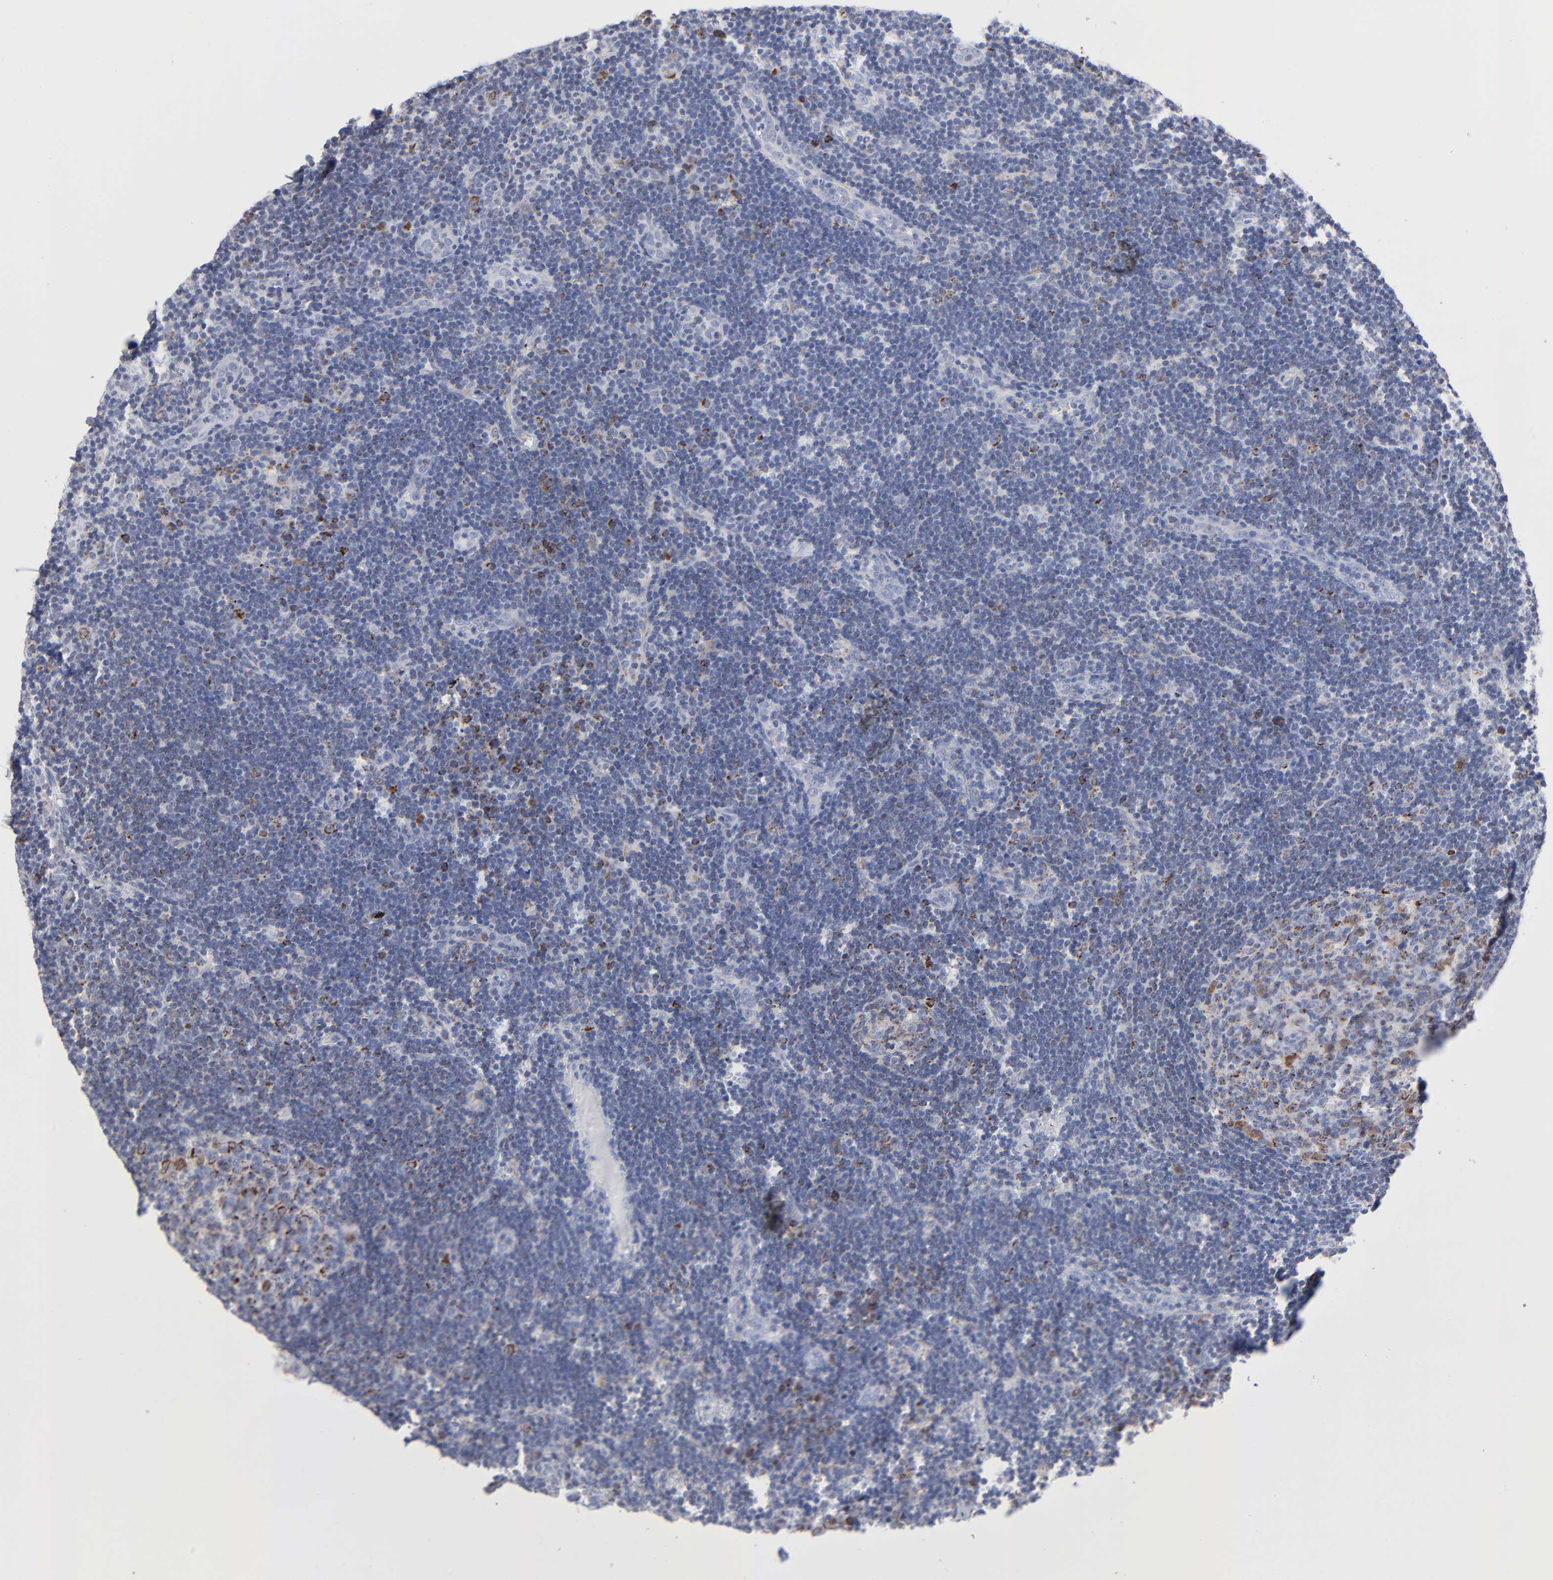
{"staining": {"intensity": "moderate", "quantity": ">75%", "location": "cytoplasmic/membranous"}, "tissue": "lymph node", "cell_type": "Germinal center cells", "image_type": "normal", "snomed": [{"axis": "morphology", "description": "Normal tissue, NOS"}, {"axis": "morphology", "description": "Squamous cell carcinoma, metastatic, NOS"}, {"axis": "topography", "description": "Lymph node"}], "caption": "Moderate cytoplasmic/membranous positivity for a protein is seen in approximately >75% of germinal center cells of benign lymph node using immunohistochemistry.", "gene": "CHCHD10", "patient": {"sex": "female", "age": 53}}